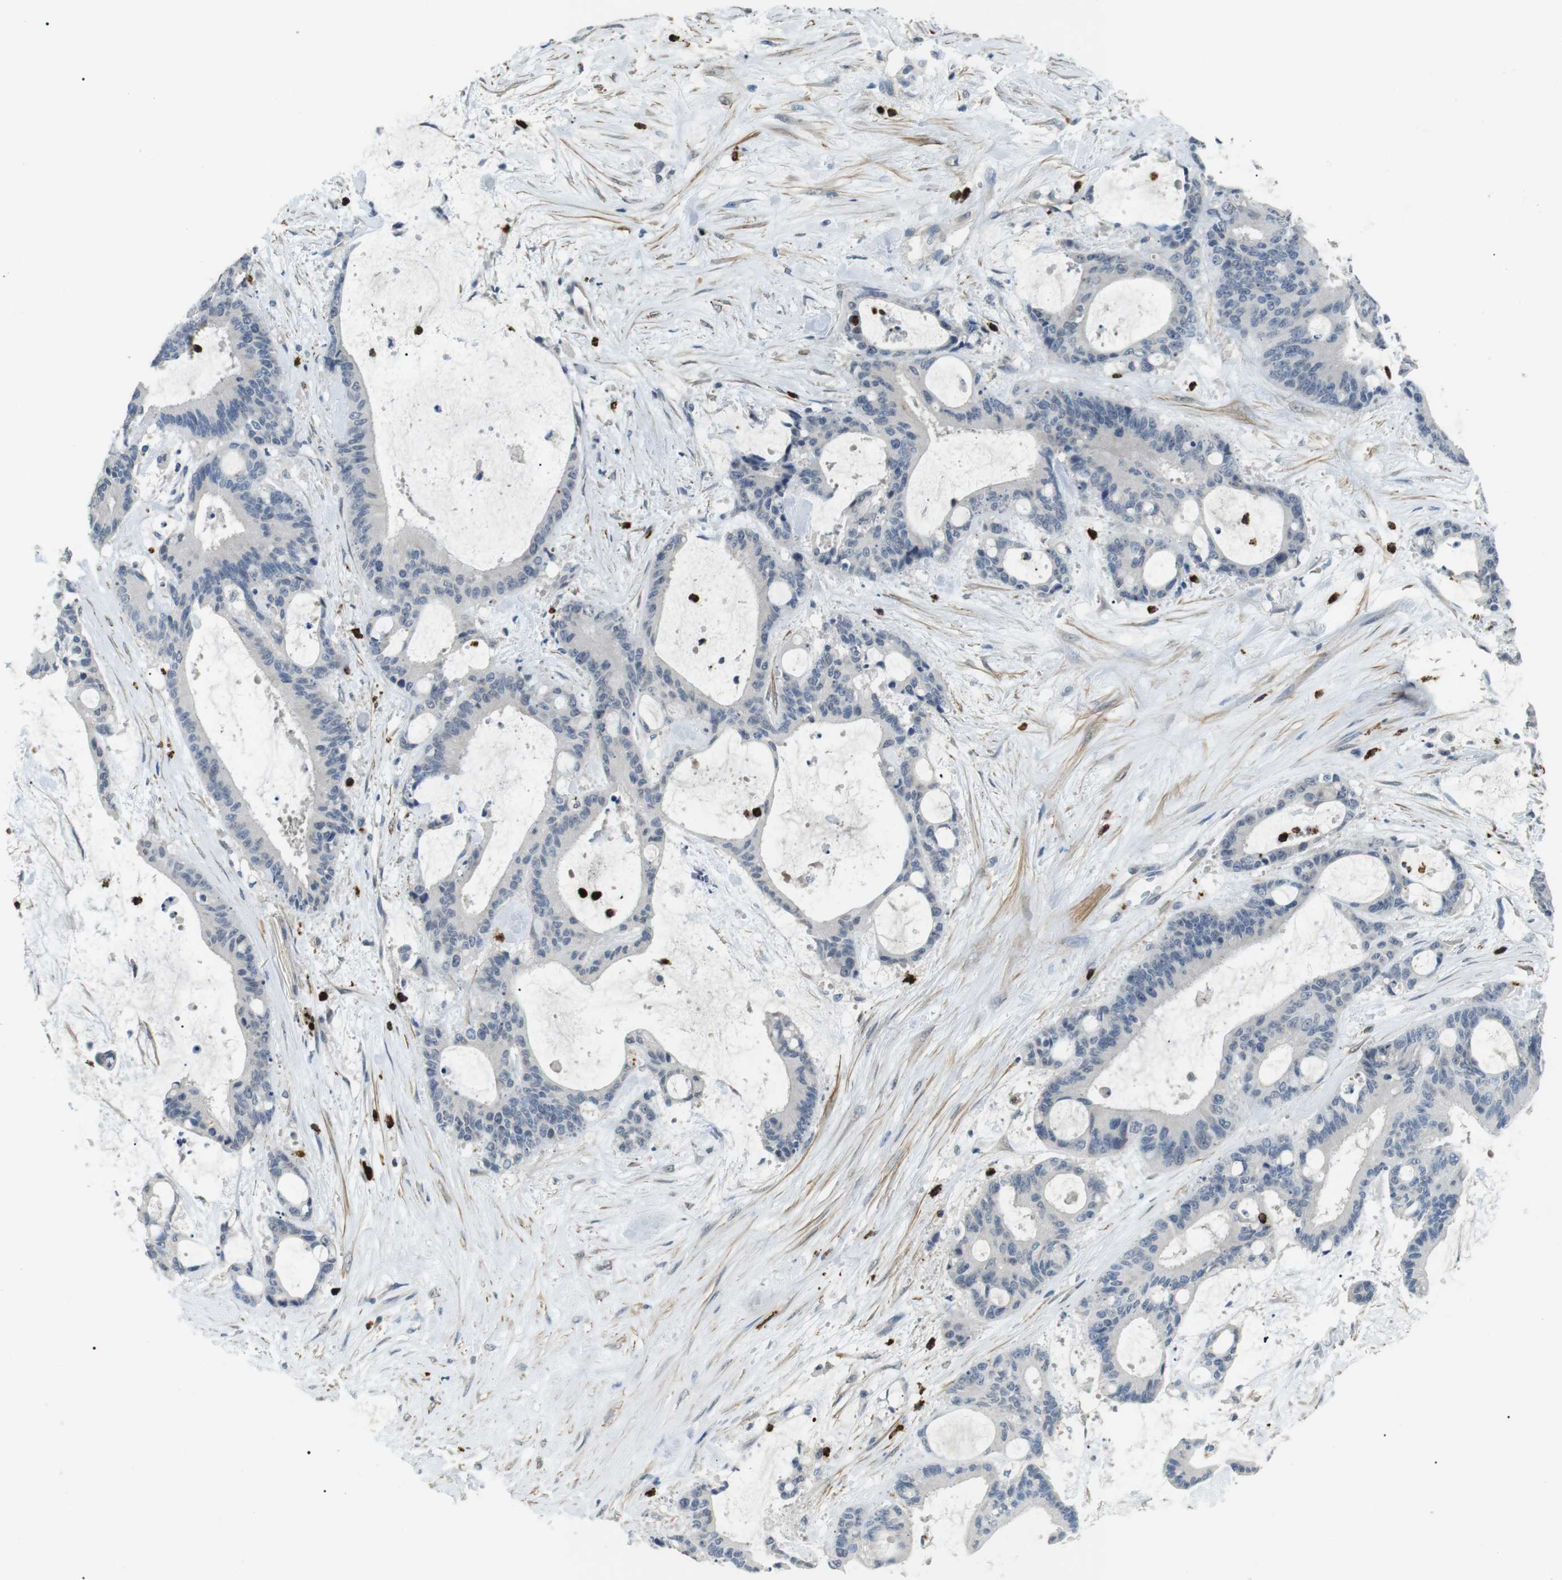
{"staining": {"intensity": "negative", "quantity": "none", "location": "none"}, "tissue": "liver cancer", "cell_type": "Tumor cells", "image_type": "cancer", "snomed": [{"axis": "morphology", "description": "Cholangiocarcinoma"}, {"axis": "topography", "description": "Liver"}], "caption": "Immunohistochemistry (IHC) of human cholangiocarcinoma (liver) reveals no positivity in tumor cells.", "gene": "GZMM", "patient": {"sex": "female", "age": 73}}